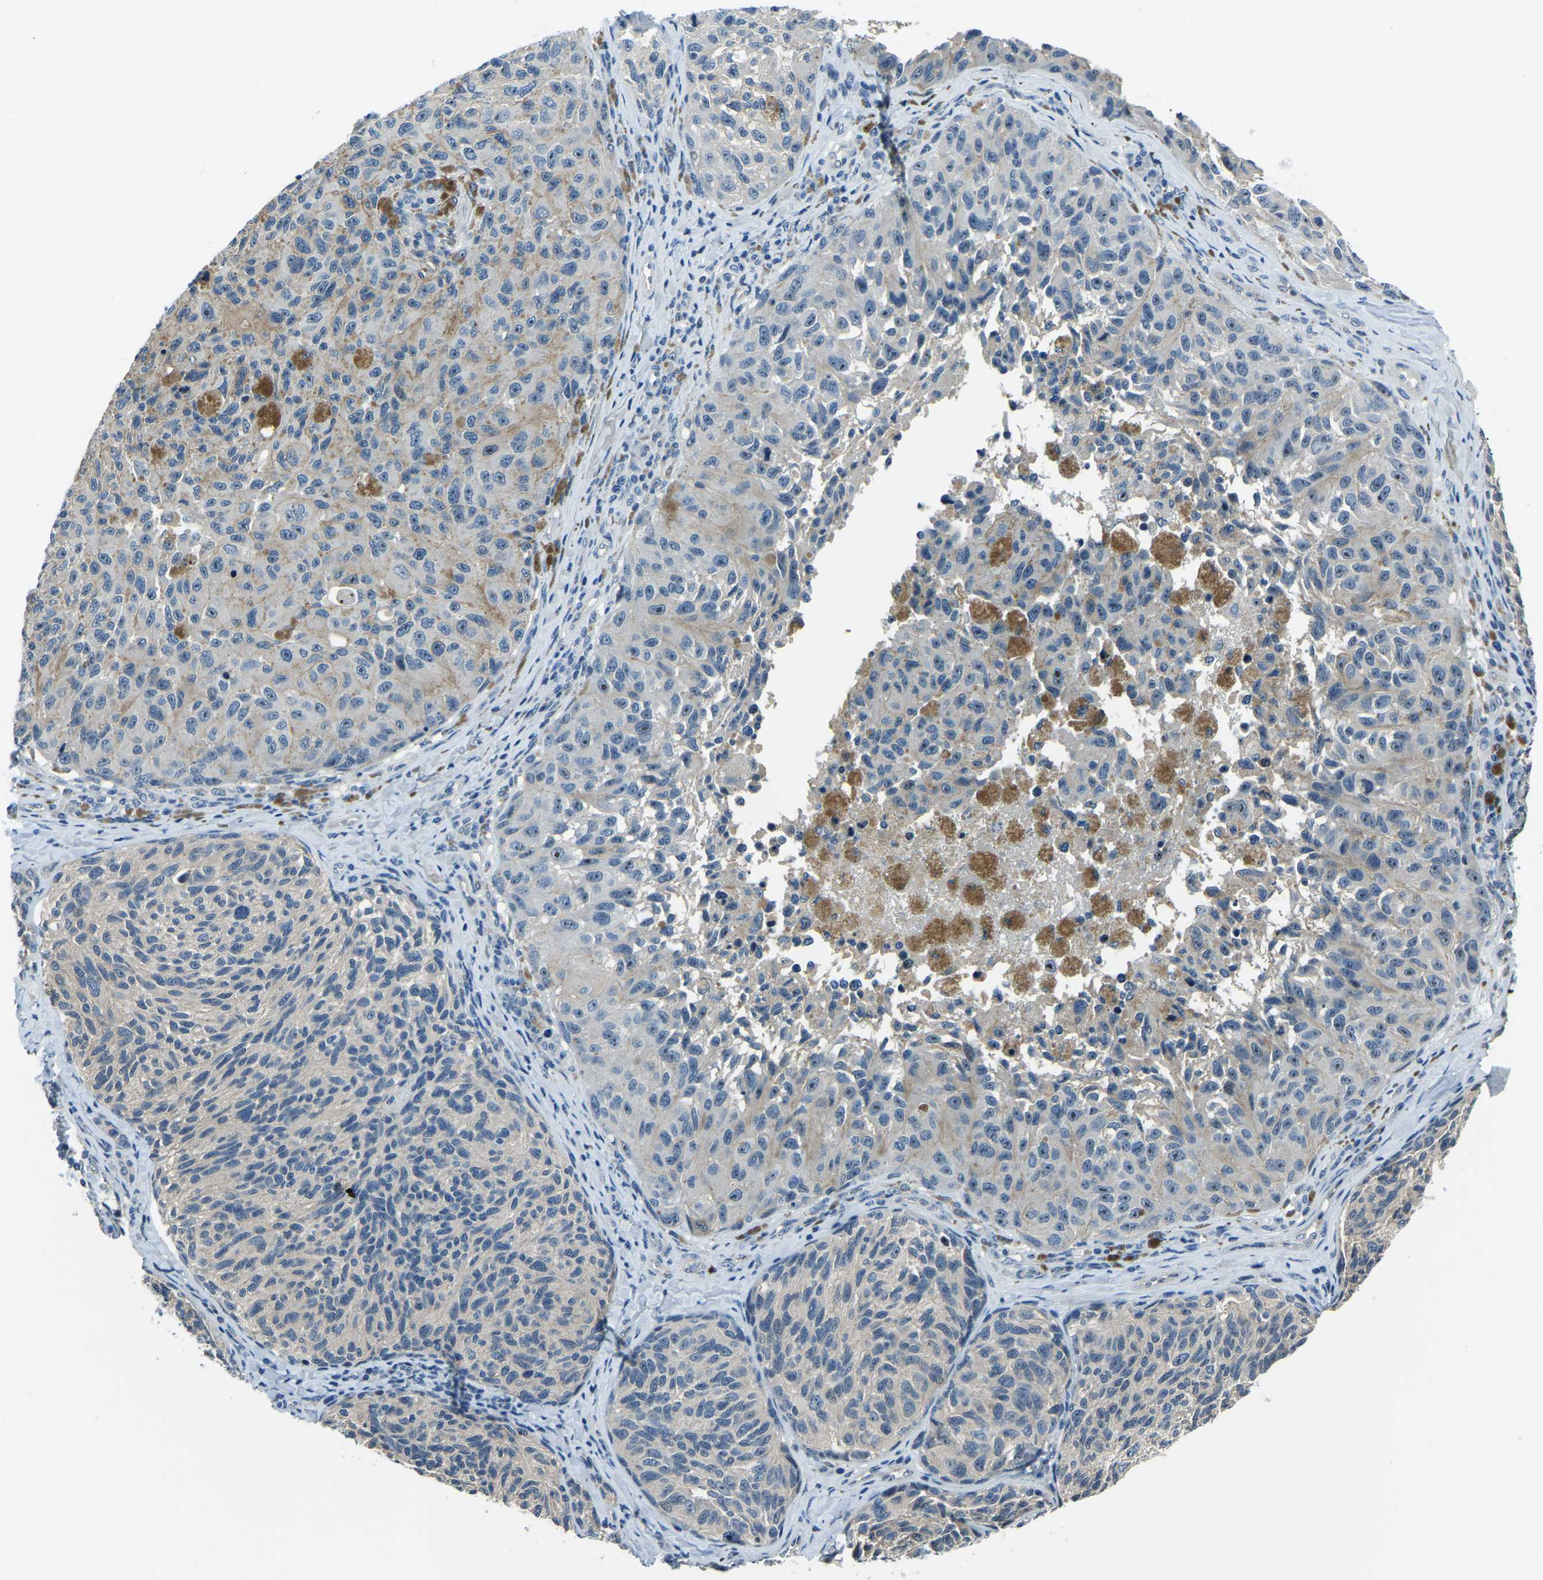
{"staining": {"intensity": "moderate", "quantity": "<25%", "location": "nuclear"}, "tissue": "melanoma", "cell_type": "Tumor cells", "image_type": "cancer", "snomed": [{"axis": "morphology", "description": "Malignant melanoma, NOS"}, {"axis": "topography", "description": "Skin"}], "caption": "IHC image of neoplastic tissue: human malignant melanoma stained using IHC exhibits low levels of moderate protein expression localized specifically in the nuclear of tumor cells, appearing as a nuclear brown color.", "gene": "RRP1", "patient": {"sex": "female", "age": 73}}